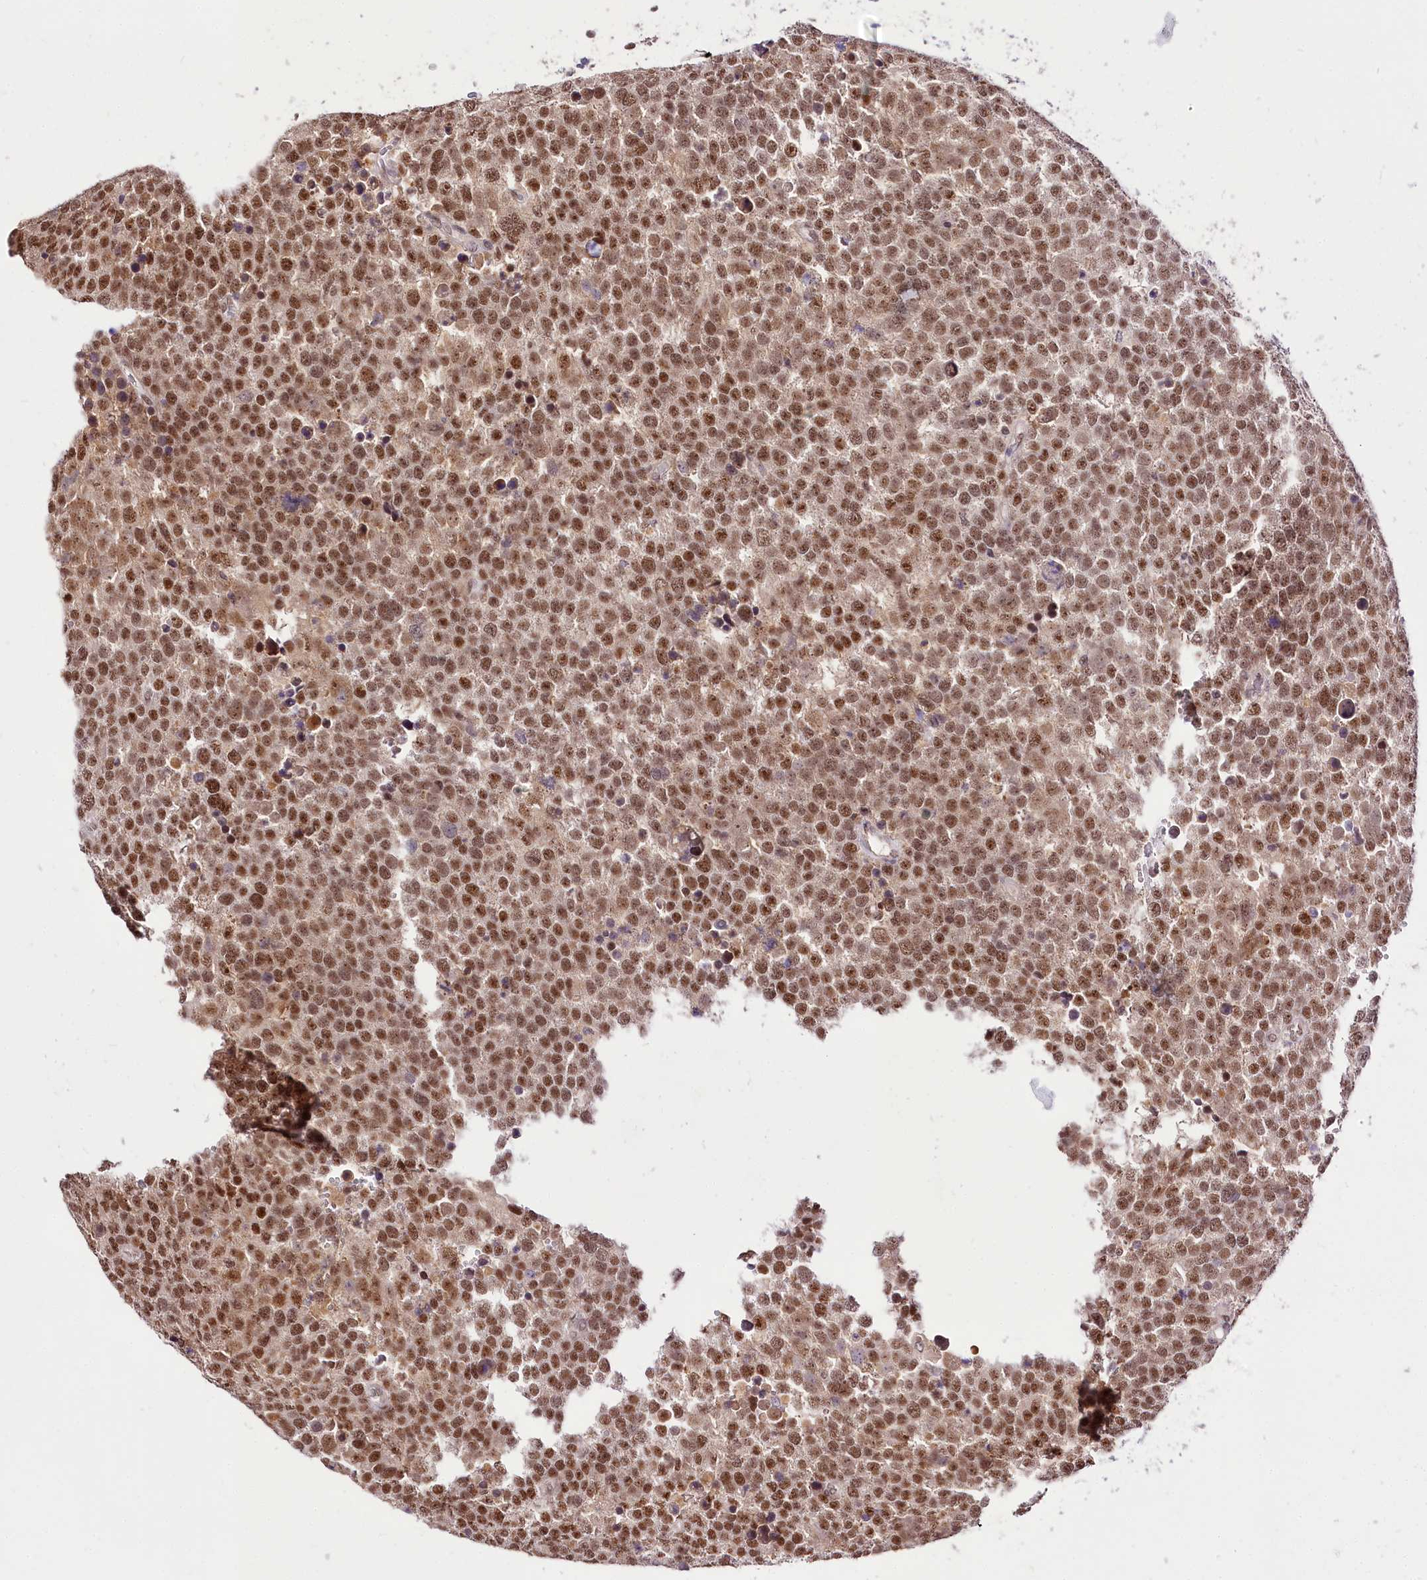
{"staining": {"intensity": "moderate", "quantity": ">75%", "location": "nuclear"}, "tissue": "testis cancer", "cell_type": "Tumor cells", "image_type": "cancer", "snomed": [{"axis": "morphology", "description": "Seminoma, NOS"}, {"axis": "topography", "description": "Testis"}], "caption": "Testis seminoma stained with a brown dye demonstrates moderate nuclear positive expression in about >75% of tumor cells.", "gene": "POLA2", "patient": {"sex": "male", "age": 71}}